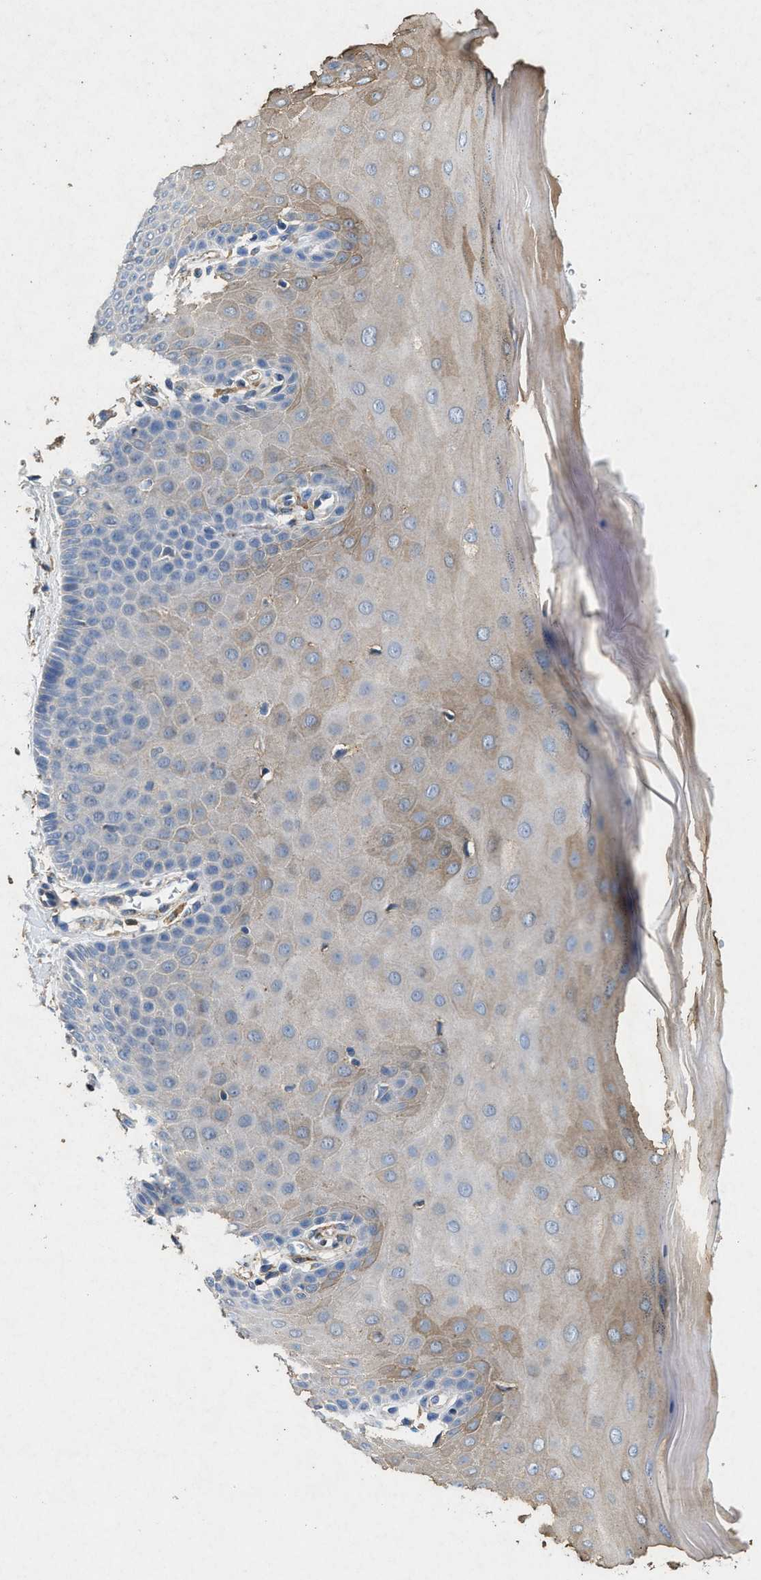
{"staining": {"intensity": "weak", "quantity": "<25%", "location": "cytoplasmic/membranous"}, "tissue": "cervix", "cell_type": "Glandular cells", "image_type": "normal", "snomed": [{"axis": "morphology", "description": "Normal tissue, NOS"}, {"axis": "topography", "description": "Cervix"}], "caption": "Unremarkable cervix was stained to show a protein in brown. There is no significant staining in glandular cells.", "gene": "CDK15", "patient": {"sex": "female", "age": 55}}